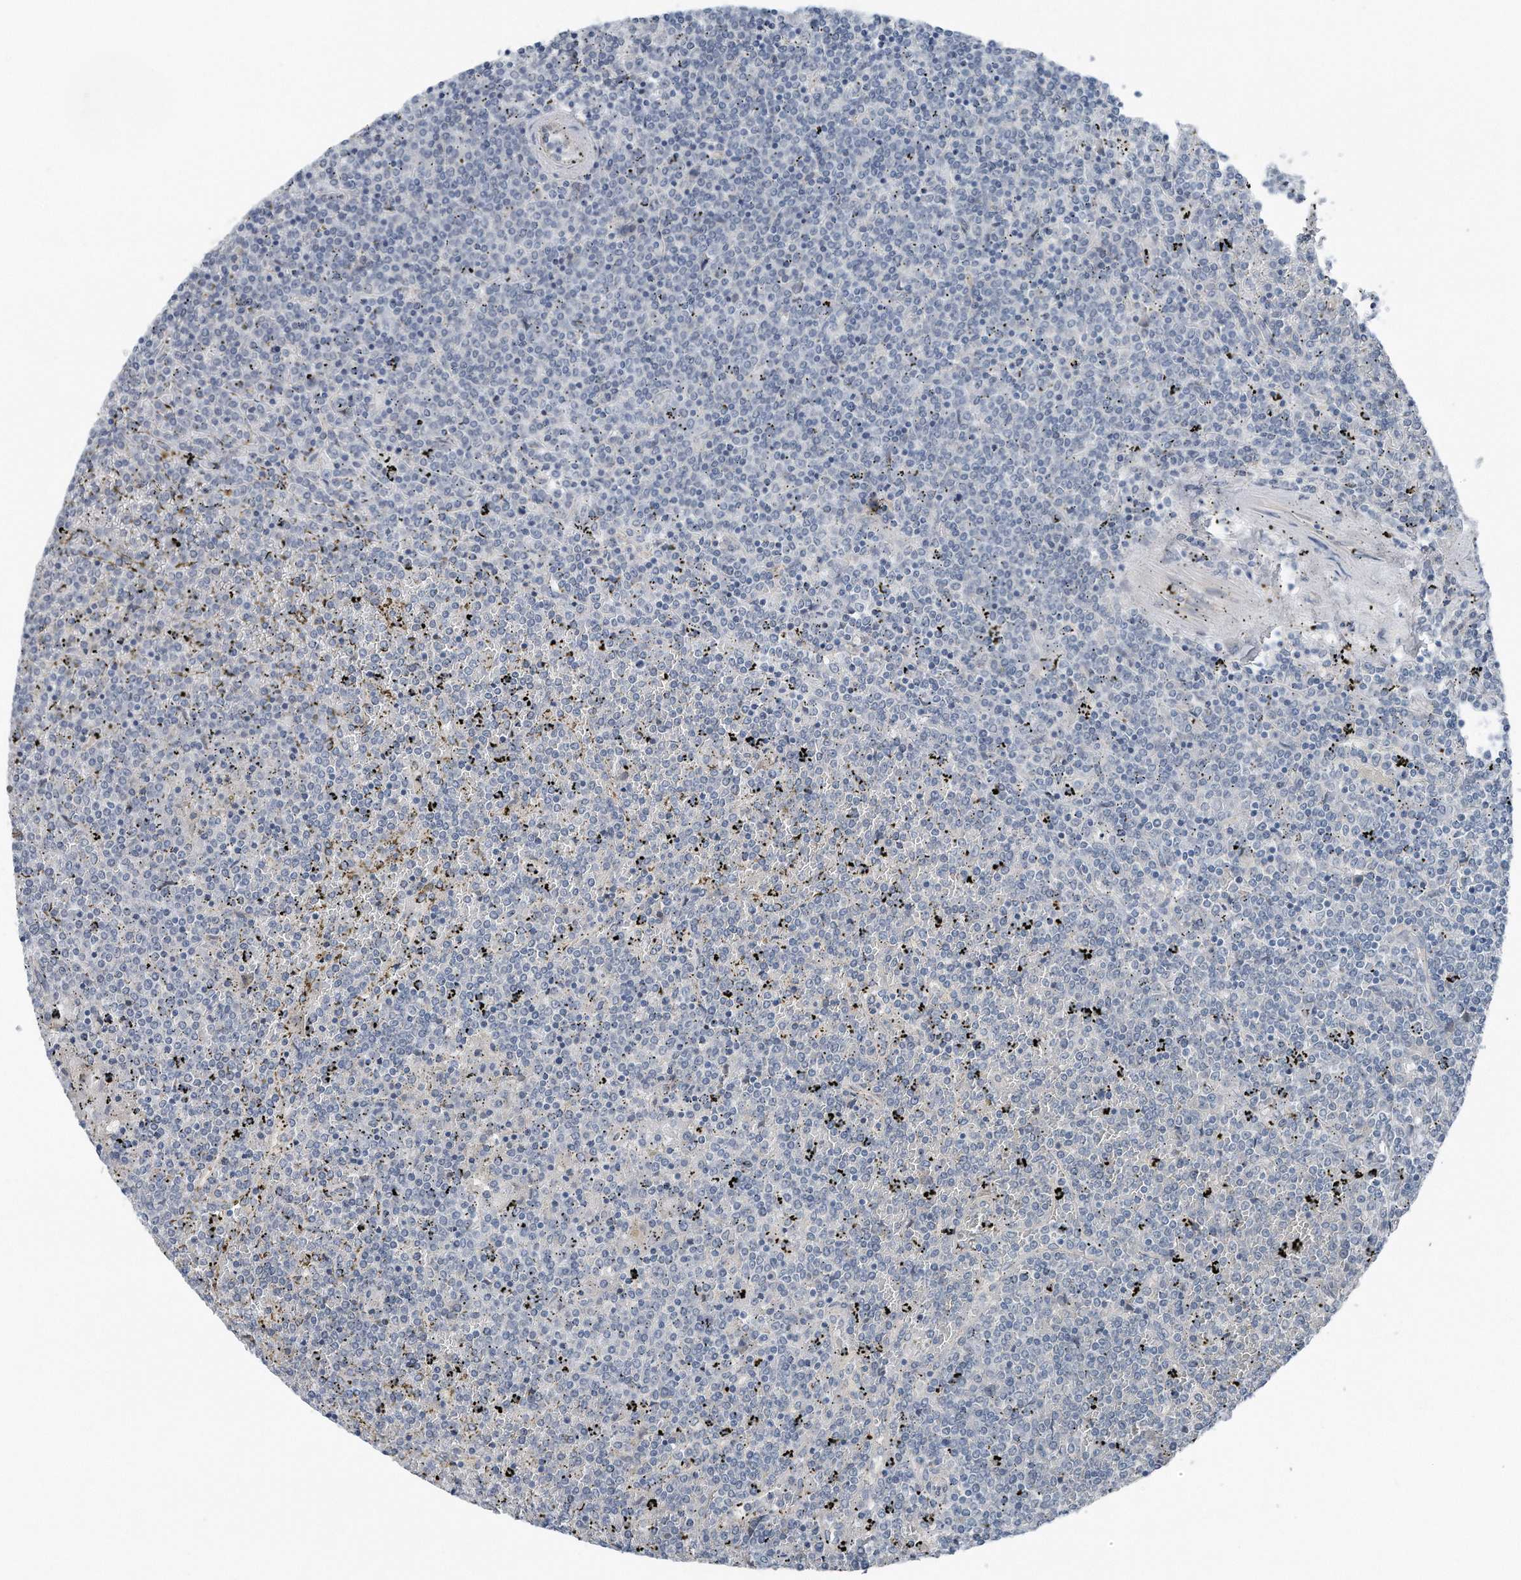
{"staining": {"intensity": "negative", "quantity": "none", "location": "none"}, "tissue": "lymphoma", "cell_type": "Tumor cells", "image_type": "cancer", "snomed": [{"axis": "morphology", "description": "Malignant lymphoma, non-Hodgkin's type, Low grade"}, {"axis": "topography", "description": "Spleen"}], "caption": "IHC of human lymphoma displays no staining in tumor cells.", "gene": "YRDC", "patient": {"sex": "female", "age": 19}}